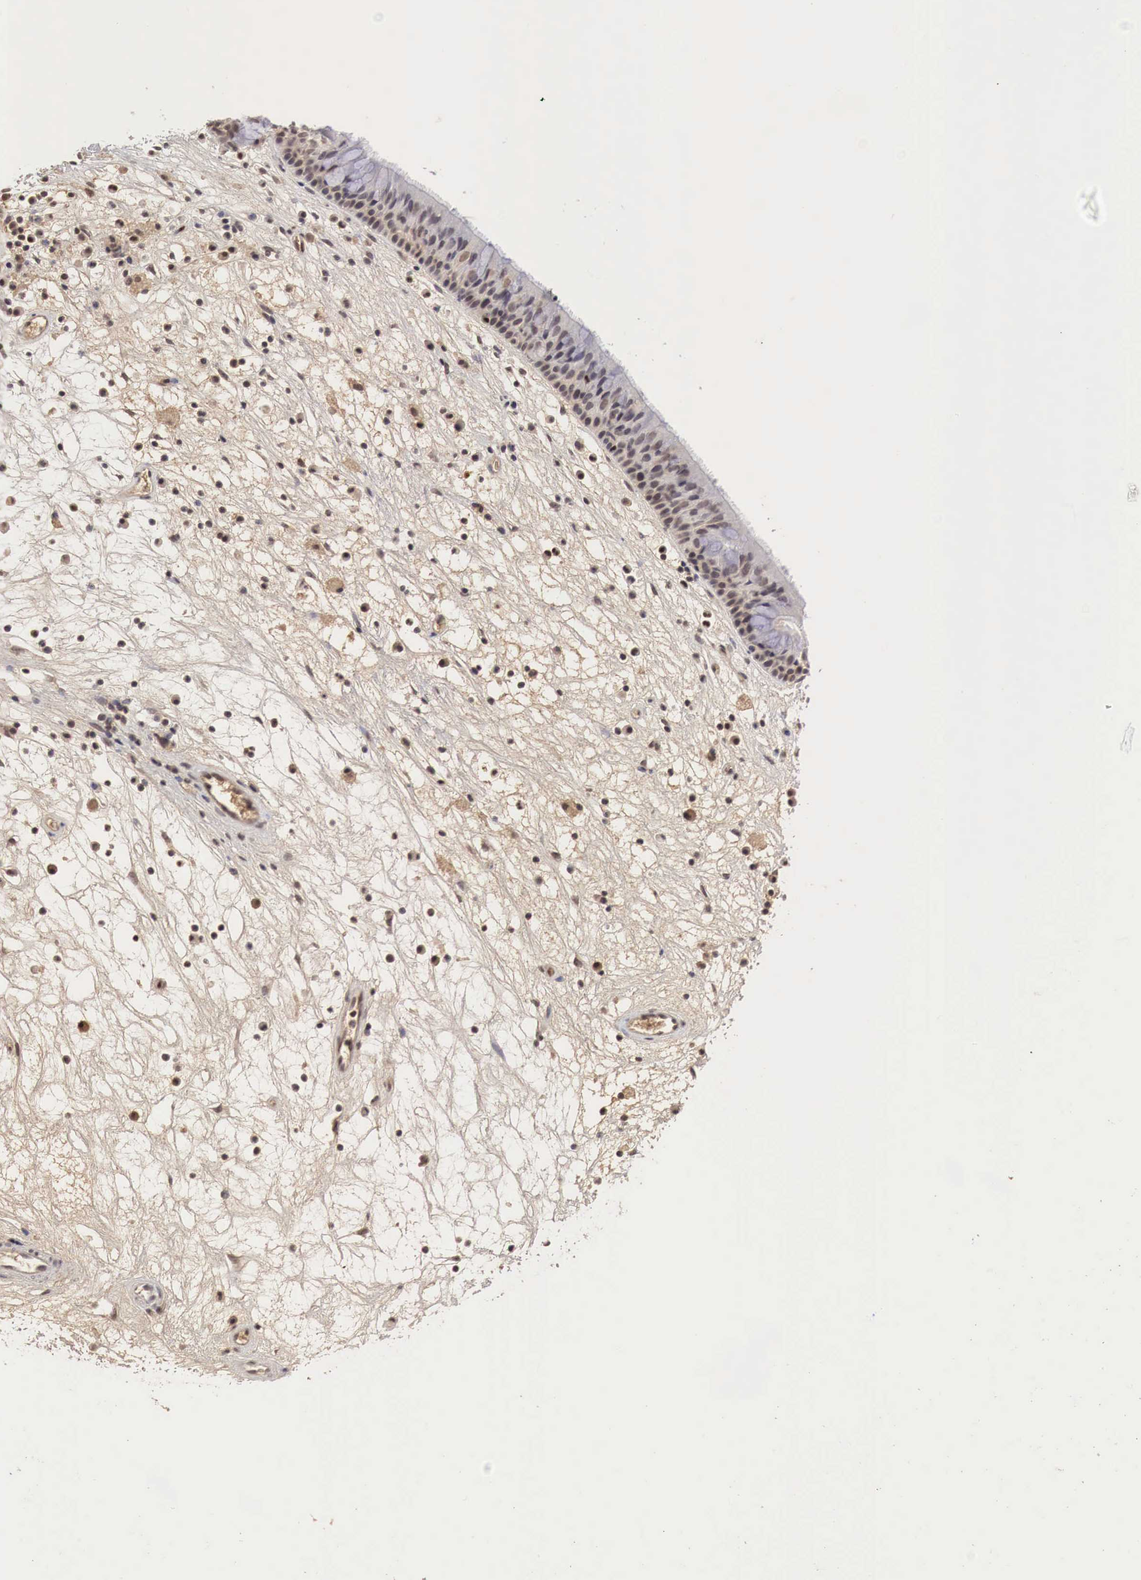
{"staining": {"intensity": "weak", "quantity": "<25%", "location": "cytoplasmic/membranous,nuclear"}, "tissue": "nasopharynx", "cell_type": "Respiratory epithelial cells", "image_type": "normal", "snomed": [{"axis": "morphology", "description": "Normal tissue, NOS"}, {"axis": "topography", "description": "Nasopharynx"}], "caption": "Immunohistochemistry (IHC) photomicrograph of benign nasopharynx: human nasopharynx stained with DAB (3,3'-diaminobenzidine) reveals no significant protein expression in respiratory epithelial cells. Brightfield microscopy of immunohistochemistry (IHC) stained with DAB (brown) and hematoxylin (blue), captured at high magnification.", "gene": "DACH2", "patient": {"sex": "male", "age": 63}}